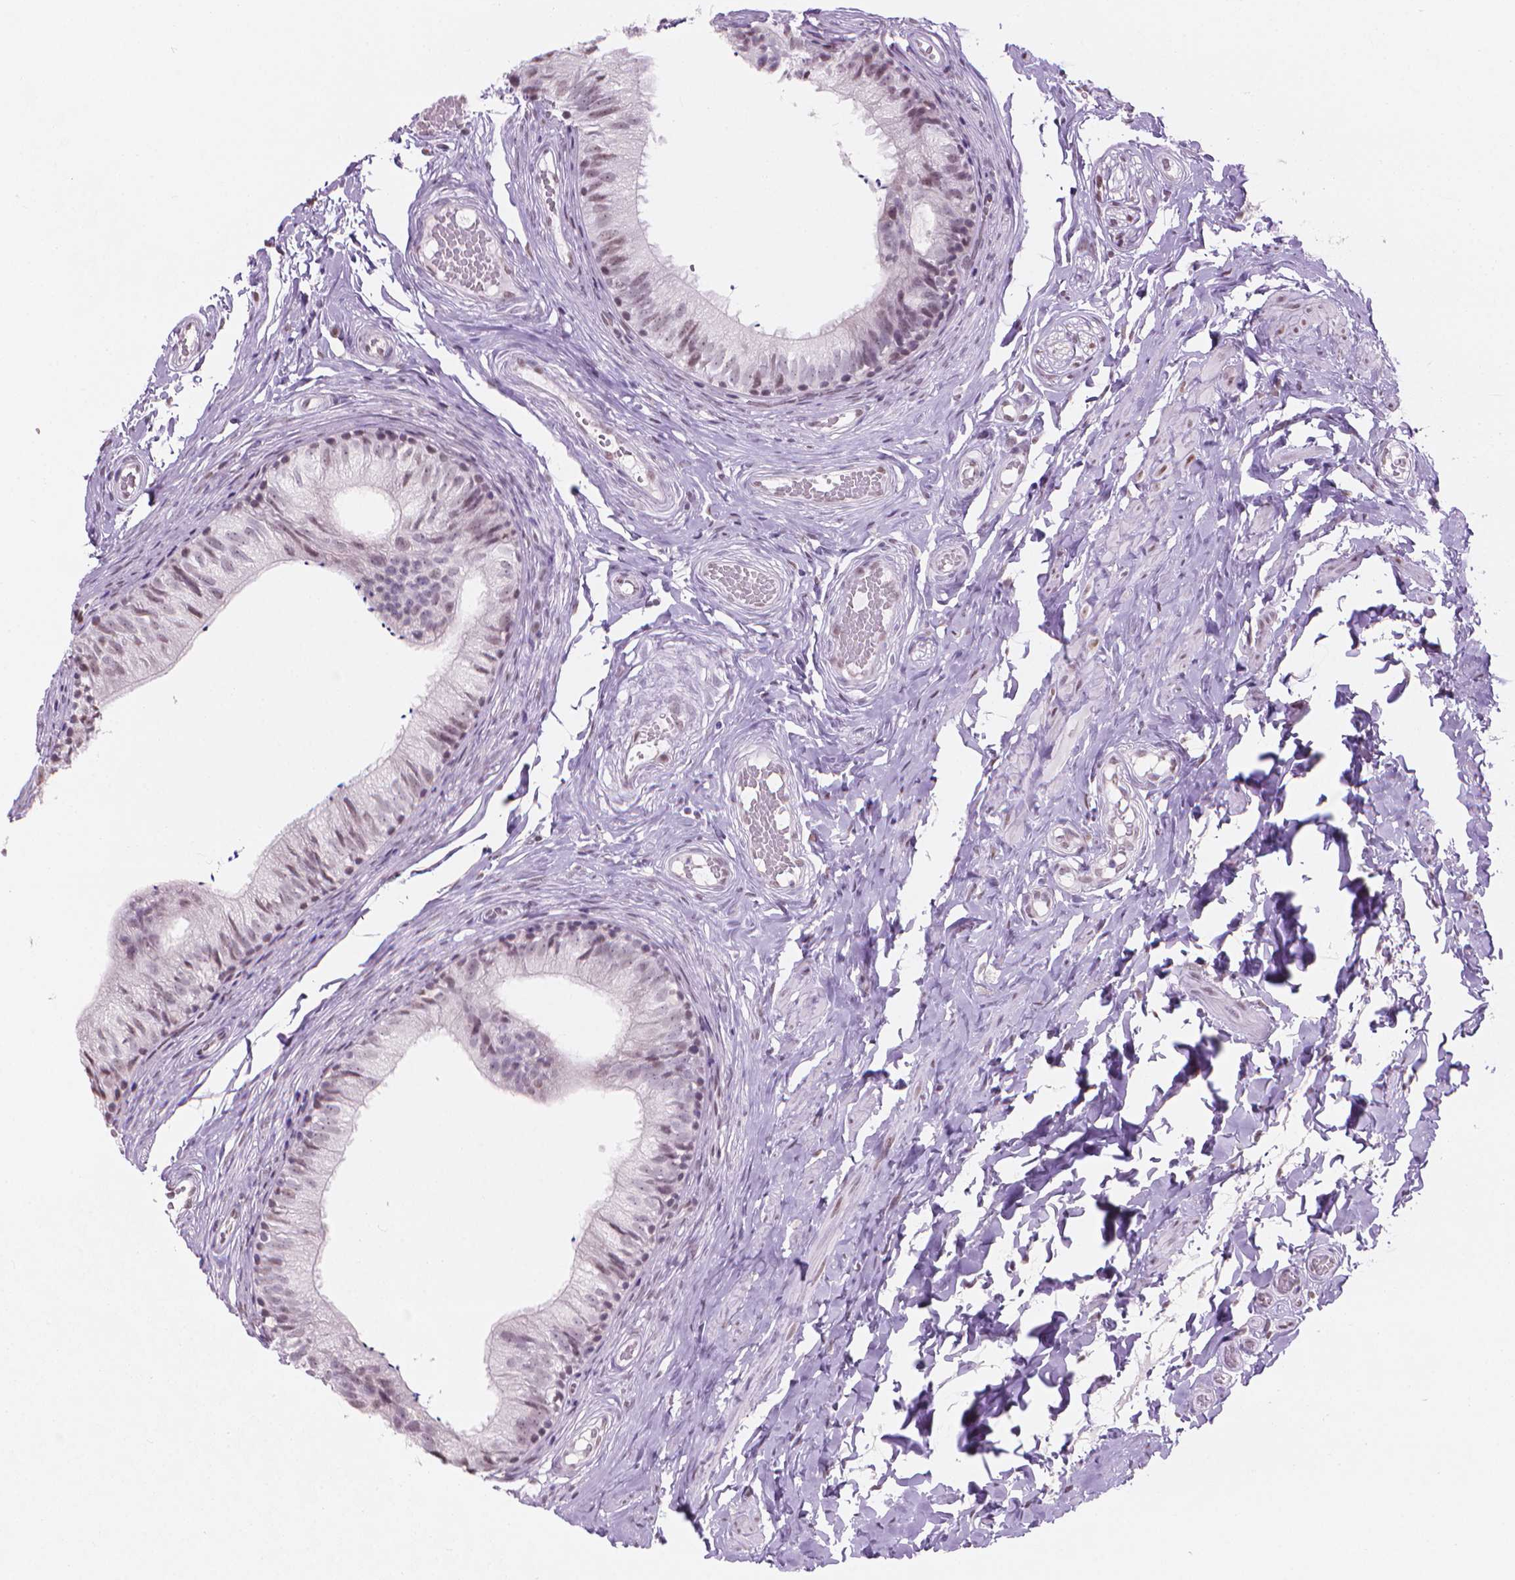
{"staining": {"intensity": "weak", "quantity": "<25%", "location": "nuclear"}, "tissue": "epididymis", "cell_type": "Glandular cells", "image_type": "normal", "snomed": [{"axis": "morphology", "description": "Normal tissue, NOS"}, {"axis": "topography", "description": "Epididymis"}], "caption": "IHC image of unremarkable human epididymis stained for a protein (brown), which reveals no expression in glandular cells. The staining was performed using DAB (3,3'-diaminobenzidine) to visualize the protein expression in brown, while the nuclei were stained in blue with hematoxylin (Magnification: 20x).", "gene": "PIAS2", "patient": {"sex": "male", "age": 29}}